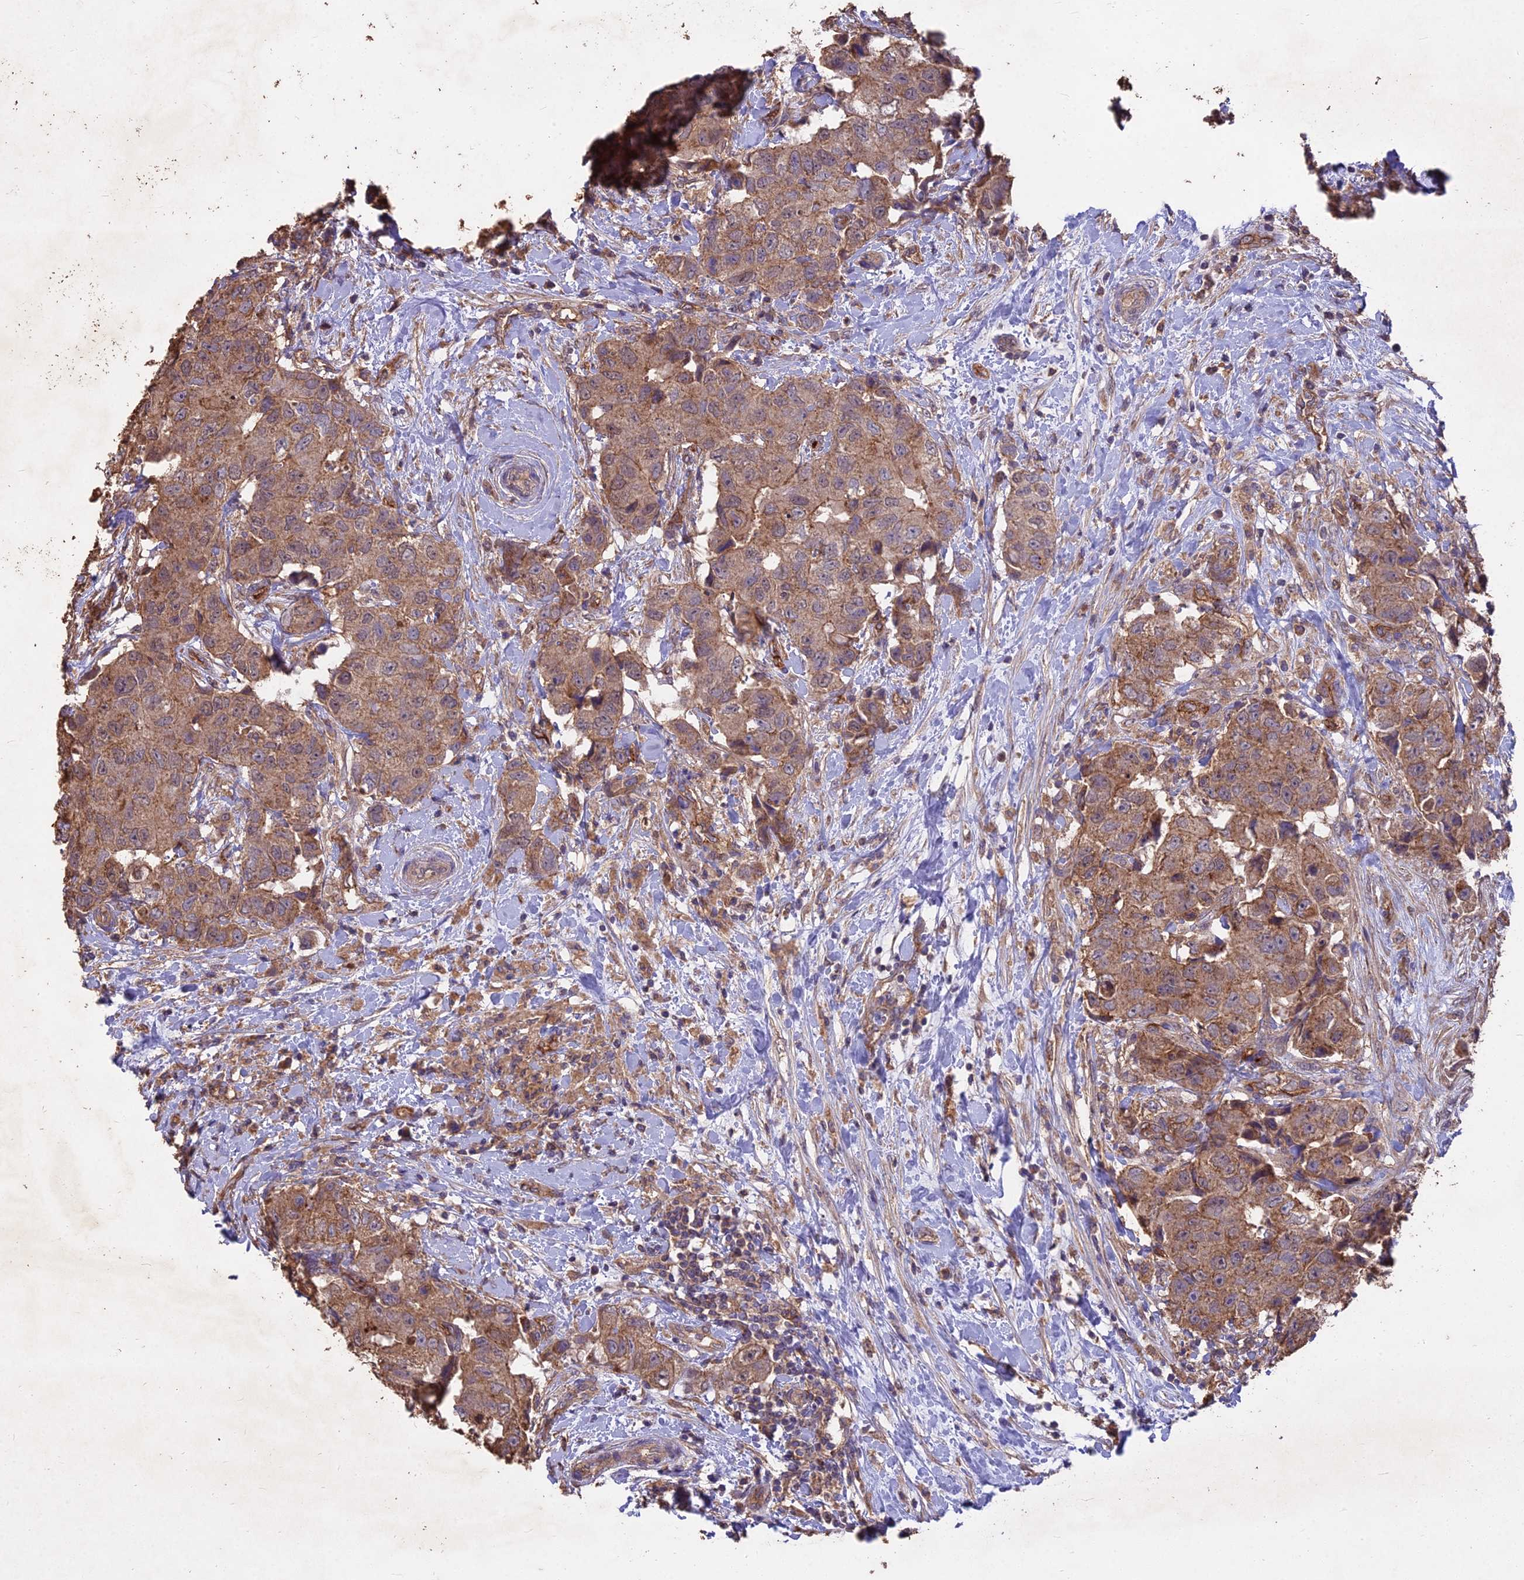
{"staining": {"intensity": "moderate", "quantity": ">75%", "location": "cytoplasmic/membranous"}, "tissue": "breast cancer", "cell_type": "Tumor cells", "image_type": "cancer", "snomed": [{"axis": "morphology", "description": "Normal tissue, NOS"}, {"axis": "morphology", "description": "Duct carcinoma"}, {"axis": "topography", "description": "Breast"}], "caption": "Protein expression analysis of human infiltrating ductal carcinoma (breast) reveals moderate cytoplasmic/membranous staining in approximately >75% of tumor cells.", "gene": "CEMIP2", "patient": {"sex": "female", "age": 62}}